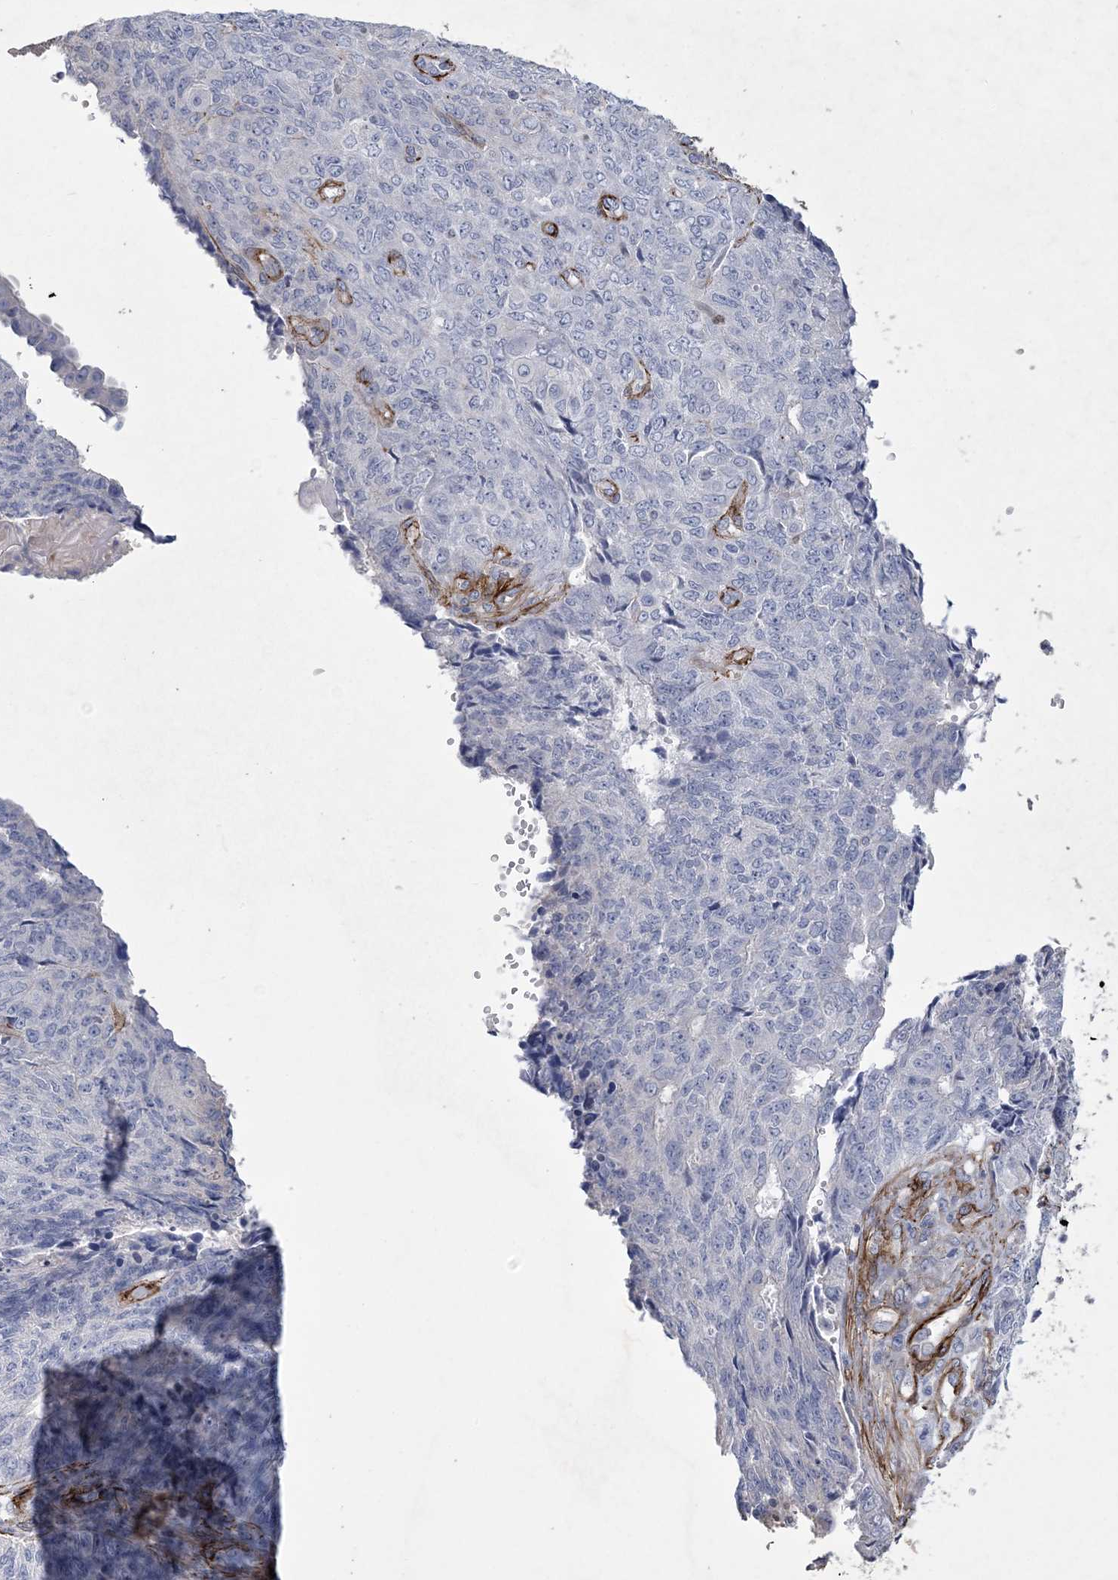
{"staining": {"intensity": "negative", "quantity": "none", "location": "none"}, "tissue": "endometrial cancer", "cell_type": "Tumor cells", "image_type": "cancer", "snomed": [{"axis": "morphology", "description": "Adenocarcinoma, NOS"}, {"axis": "topography", "description": "Endometrium"}], "caption": "An immunohistochemistry image of endometrial cancer is shown. There is no staining in tumor cells of endometrial cancer.", "gene": "ARSJ", "patient": {"sex": "female", "age": 32}}